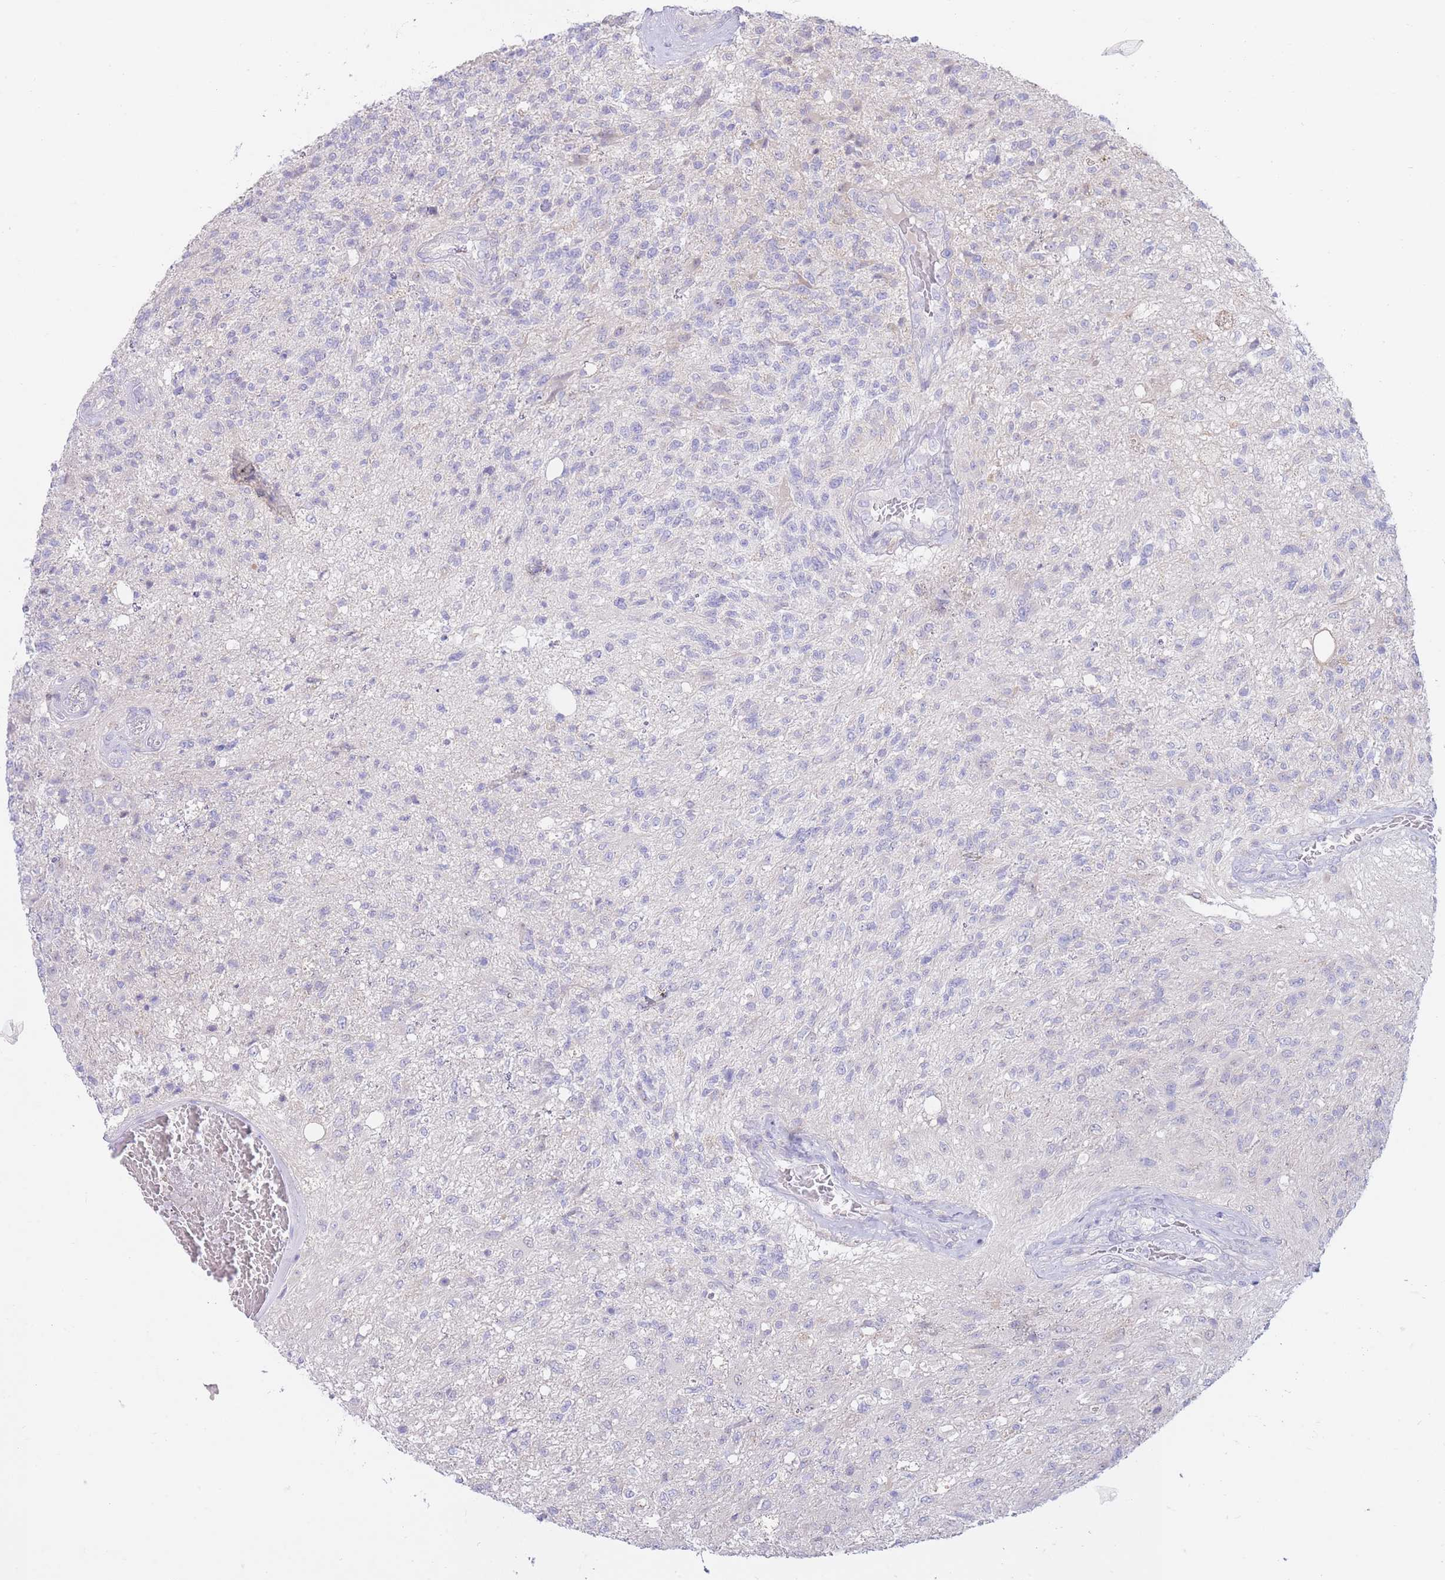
{"staining": {"intensity": "negative", "quantity": "none", "location": "none"}, "tissue": "glioma", "cell_type": "Tumor cells", "image_type": "cancer", "snomed": [{"axis": "morphology", "description": "Glioma, malignant, High grade"}, {"axis": "topography", "description": "Brain"}], "caption": "Tumor cells are negative for brown protein staining in malignant high-grade glioma.", "gene": "FAH", "patient": {"sex": "male", "age": 56}}